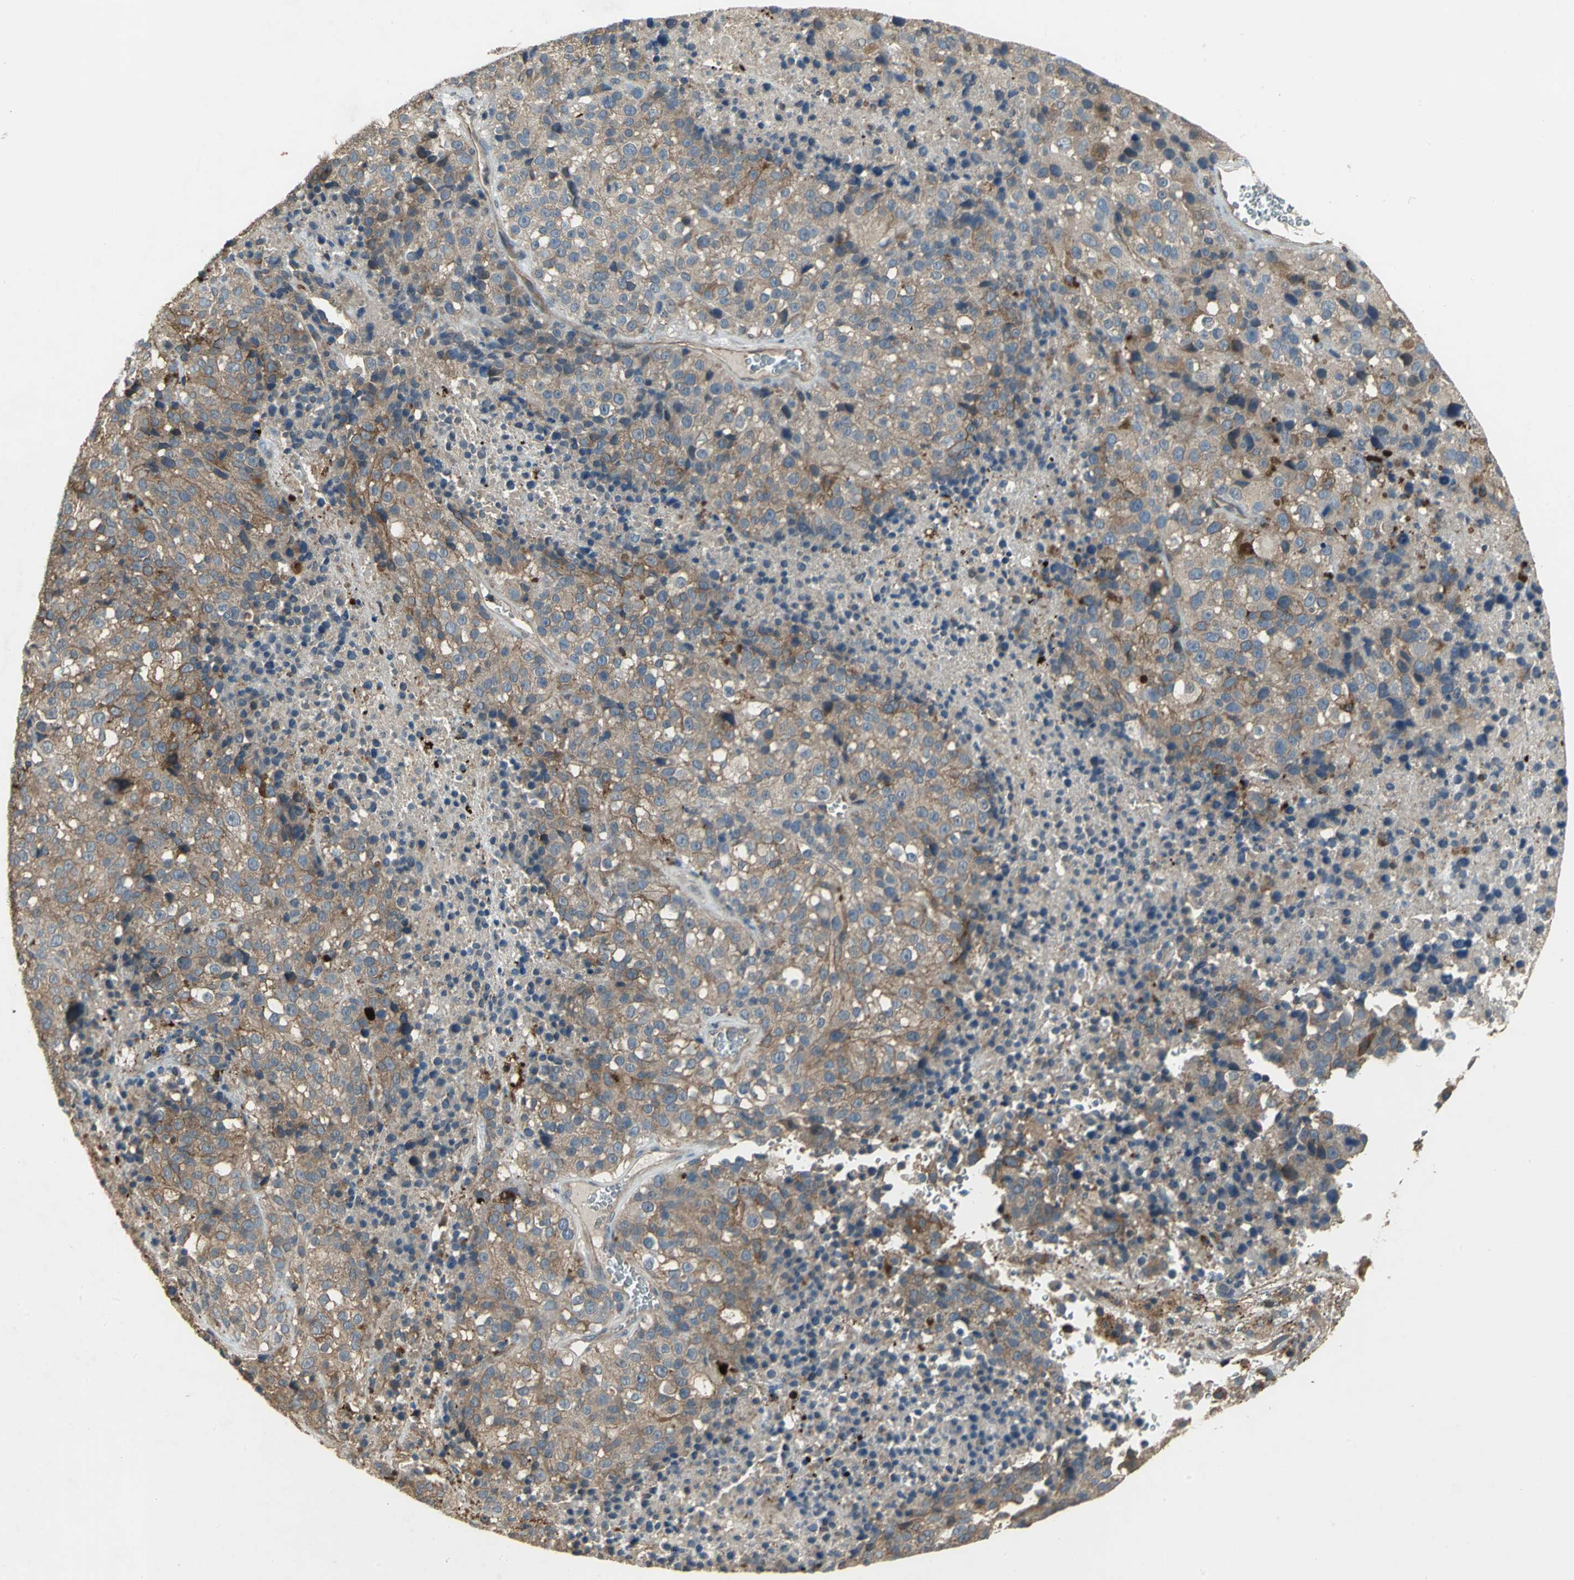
{"staining": {"intensity": "moderate", "quantity": ">75%", "location": "cytoplasmic/membranous"}, "tissue": "melanoma", "cell_type": "Tumor cells", "image_type": "cancer", "snomed": [{"axis": "morphology", "description": "Malignant melanoma, Metastatic site"}, {"axis": "topography", "description": "Cerebral cortex"}], "caption": "This micrograph reveals malignant melanoma (metastatic site) stained with IHC to label a protein in brown. The cytoplasmic/membranous of tumor cells show moderate positivity for the protein. Nuclei are counter-stained blue.", "gene": "MET", "patient": {"sex": "female", "age": 52}}